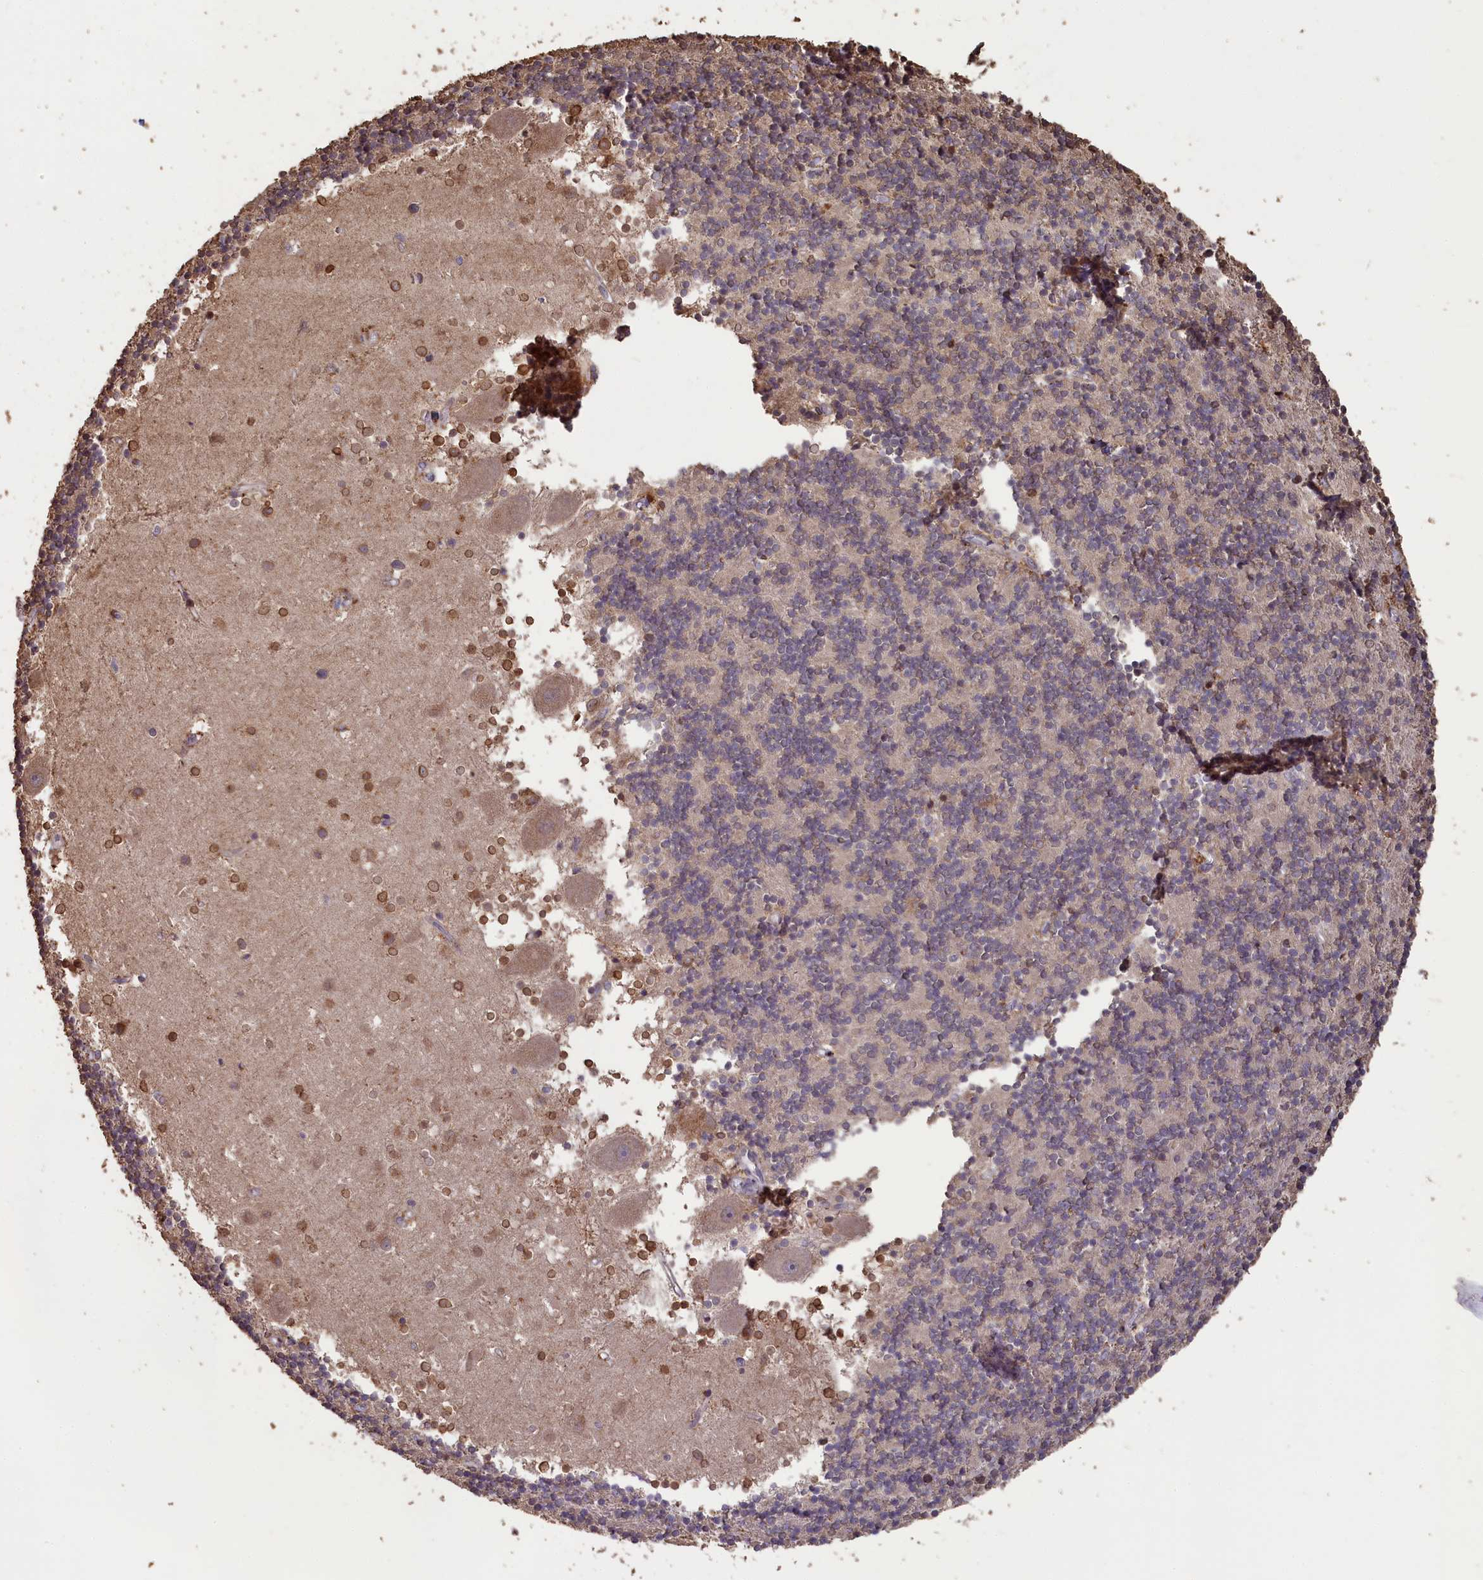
{"staining": {"intensity": "weak", "quantity": "<25%", "location": "cytoplasmic/membranous"}, "tissue": "cerebellum", "cell_type": "Cells in granular layer", "image_type": "normal", "snomed": [{"axis": "morphology", "description": "Normal tissue, NOS"}, {"axis": "topography", "description": "Cerebellum"}], "caption": "This micrograph is of unremarkable cerebellum stained with IHC to label a protein in brown with the nuclei are counter-stained blue. There is no expression in cells in granular layer.", "gene": "SLC38A7", "patient": {"sex": "male", "age": 54}}